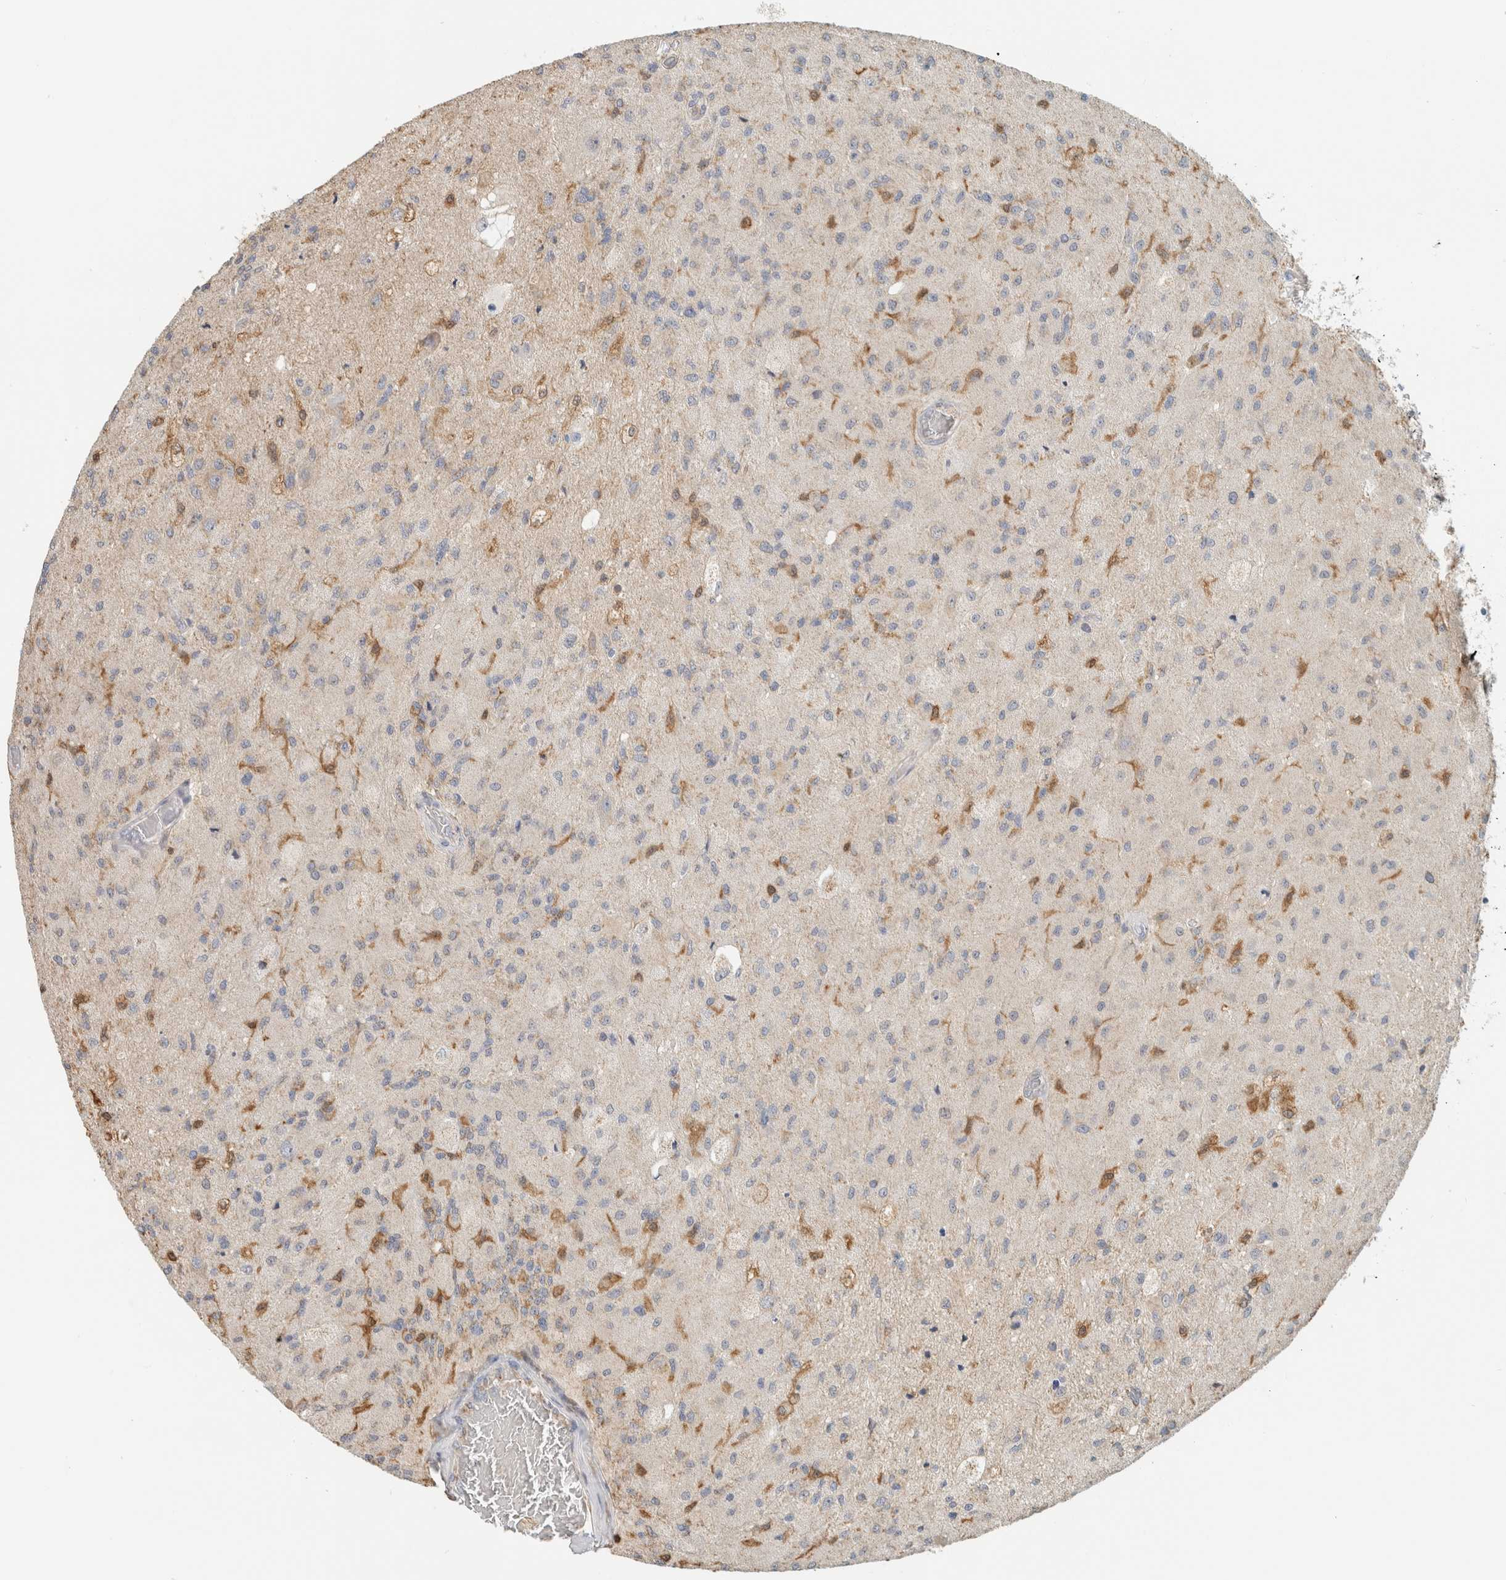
{"staining": {"intensity": "negative", "quantity": "none", "location": "none"}, "tissue": "glioma", "cell_type": "Tumor cells", "image_type": "cancer", "snomed": [{"axis": "morphology", "description": "Normal tissue, NOS"}, {"axis": "morphology", "description": "Glioma, malignant, High grade"}, {"axis": "topography", "description": "Cerebral cortex"}], "caption": "Immunohistochemistry (IHC) micrograph of neoplastic tissue: malignant glioma (high-grade) stained with DAB reveals no significant protein staining in tumor cells.", "gene": "CAPG", "patient": {"sex": "male", "age": 77}}